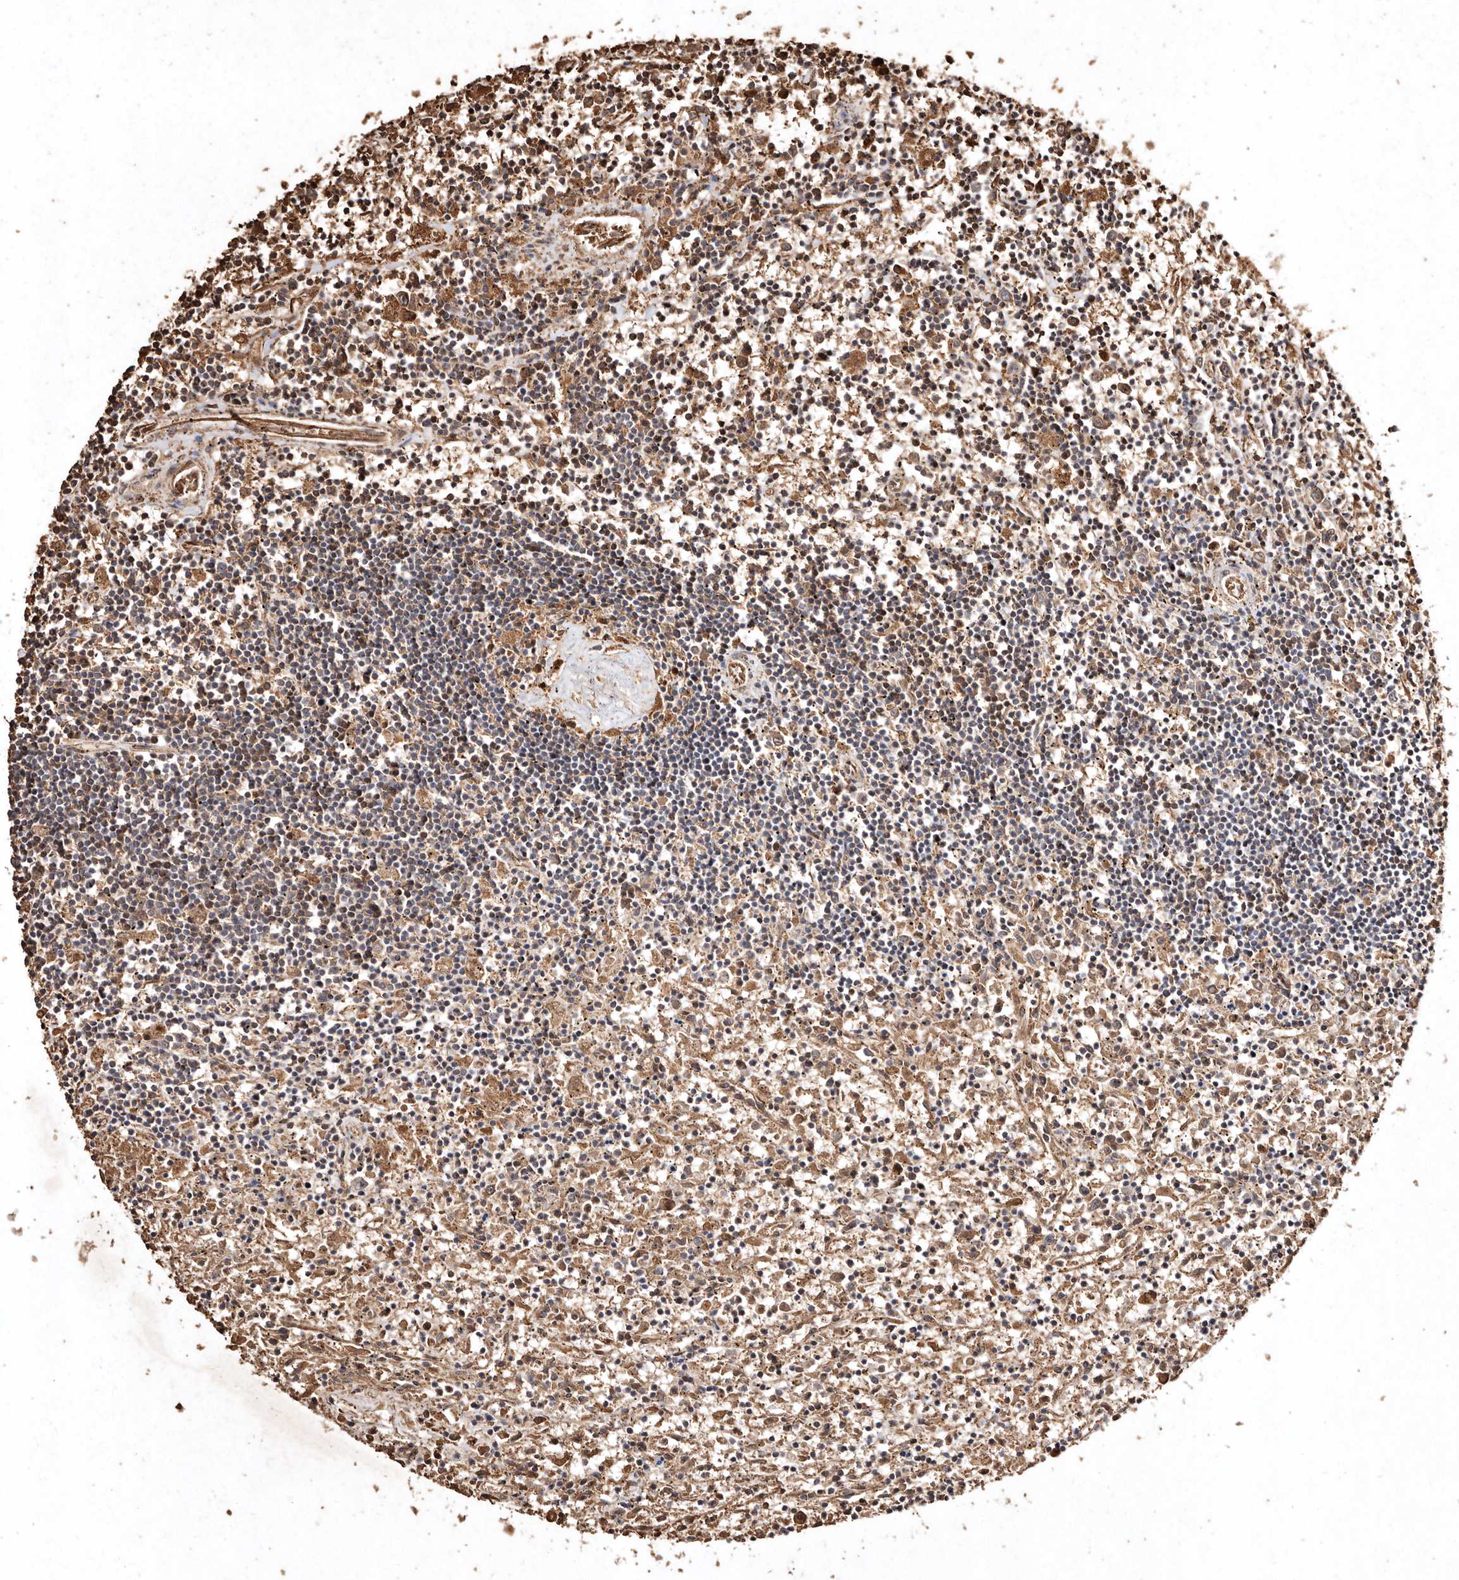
{"staining": {"intensity": "weak", "quantity": "25%-75%", "location": "cytoplasmic/membranous"}, "tissue": "lymphoma", "cell_type": "Tumor cells", "image_type": "cancer", "snomed": [{"axis": "morphology", "description": "Malignant lymphoma, non-Hodgkin's type, Low grade"}, {"axis": "topography", "description": "Spleen"}], "caption": "Immunohistochemical staining of human lymphoma shows weak cytoplasmic/membranous protein staining in about 25%-75% of tumor cells.", "gene": "FARS2", "patient": {"sex": "male", "age": 76}}